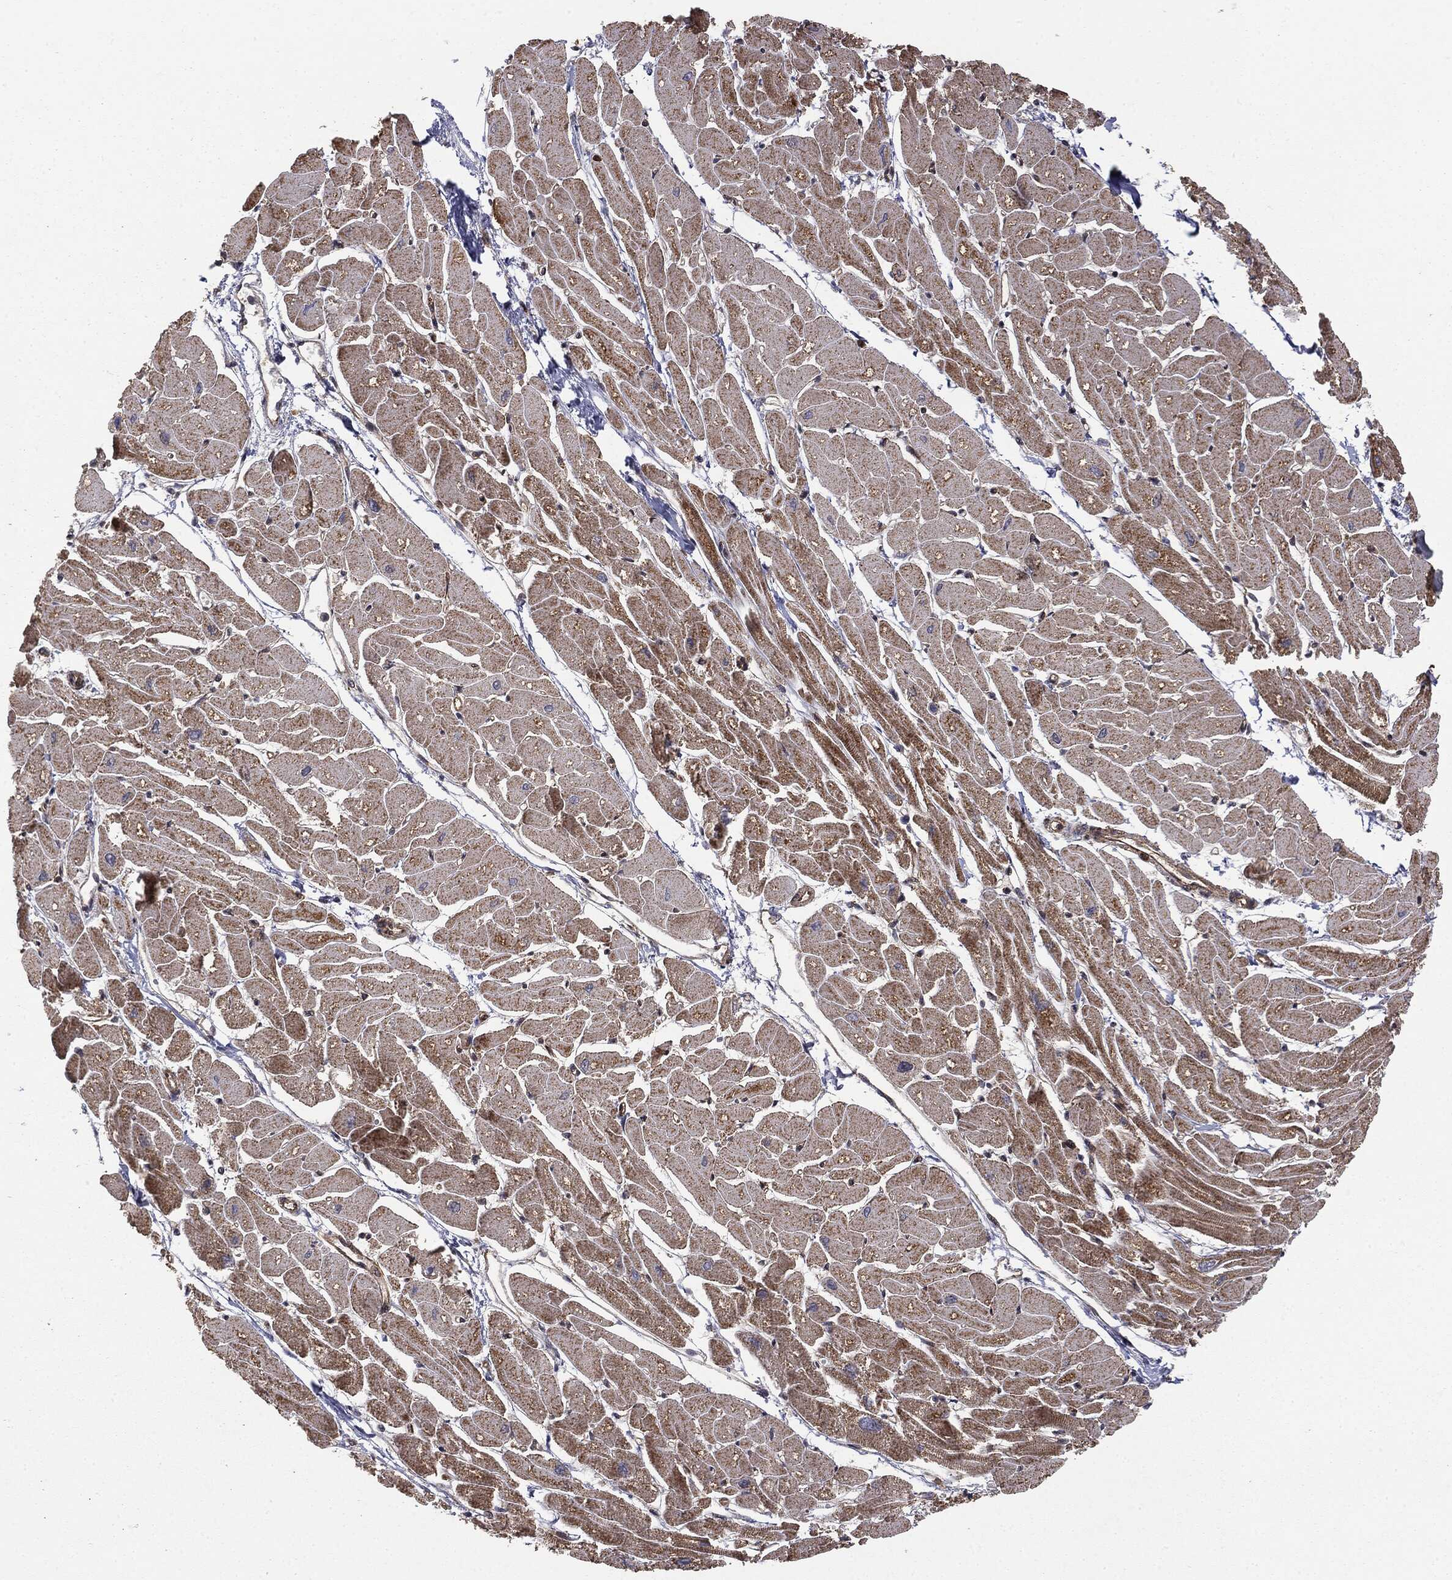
{"staining": {"intensity": "strong", "quantity": "25%-75%", "location": "cytoplasmic/membranous"}, "tissue": "heart muscle", "cell_type": "Cardiomyocytes", "image_type": "normal", "snomed": [{"axis": "morphology", "description": "Normal tissue, NOS"}, {"axis": "topography", "description": "Heart"}], "caption": "Immunohistochemistry micrograph of normal human heart muscle stained for a protein (brown), which shows high levels of strong cytoplasmic/membranous expression in approximately 25%-75% of cardiomyocytes.", "gene": "MTOR", "patient": {"sex": "male", "age": 57}}